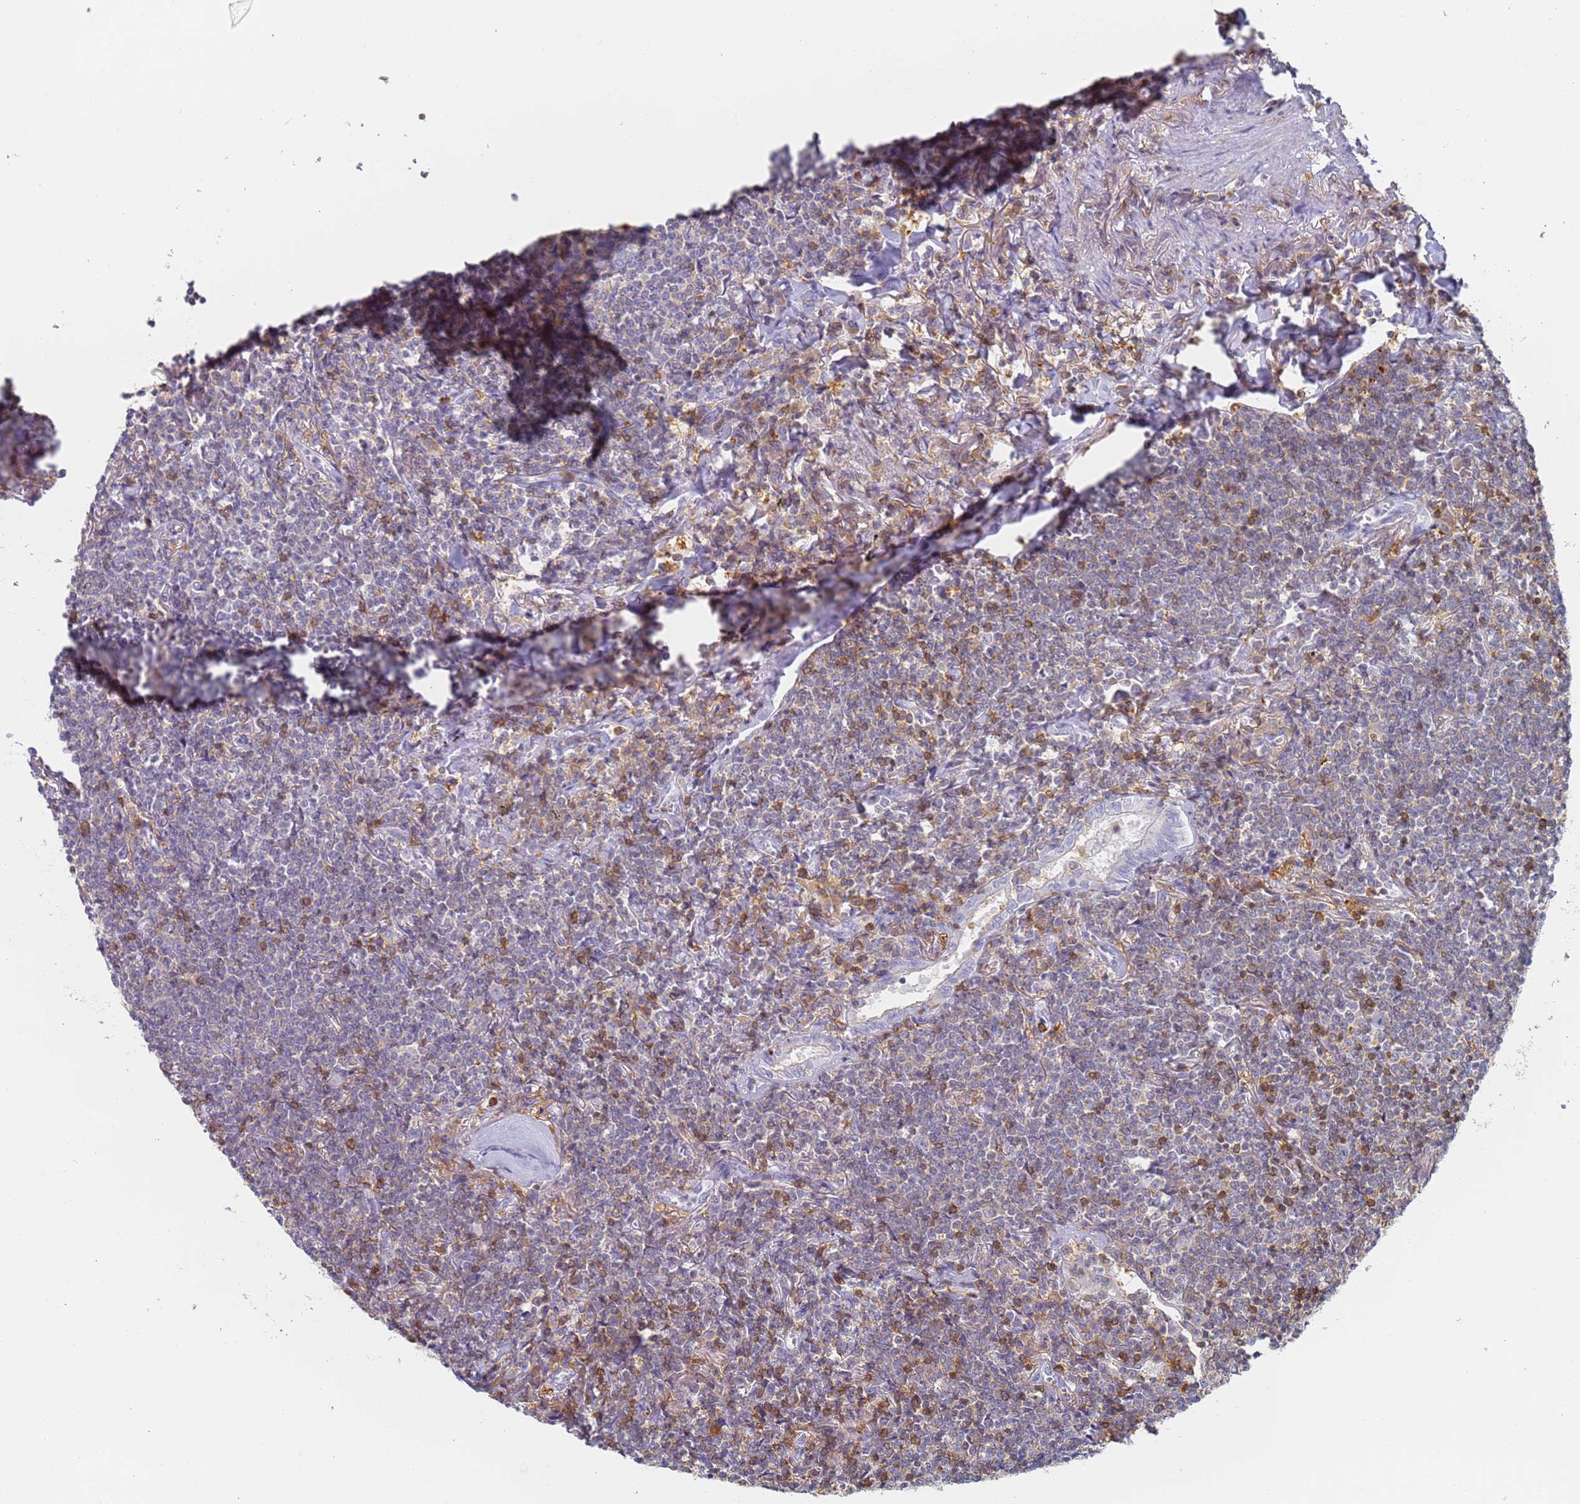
{"staining": {"intensity": "negative", "quantity": "none", "location": "none"}, "tissue": "lymphoma", "cell_type": "Tumor cells", "image_type": "cancer", "snomed": [{"axis": "morphology", "description": "Malignant lymphoma, non-Hodgkin's type, Low grade"}, {"axis": "topography", "description": "Lung"}], "caption": "A micrograph of lymphoma stained for a protein demonstrates no brown staining in tumor cells.", "gene": "BIN2", "patient": {"sex": "female", "age": 71}}